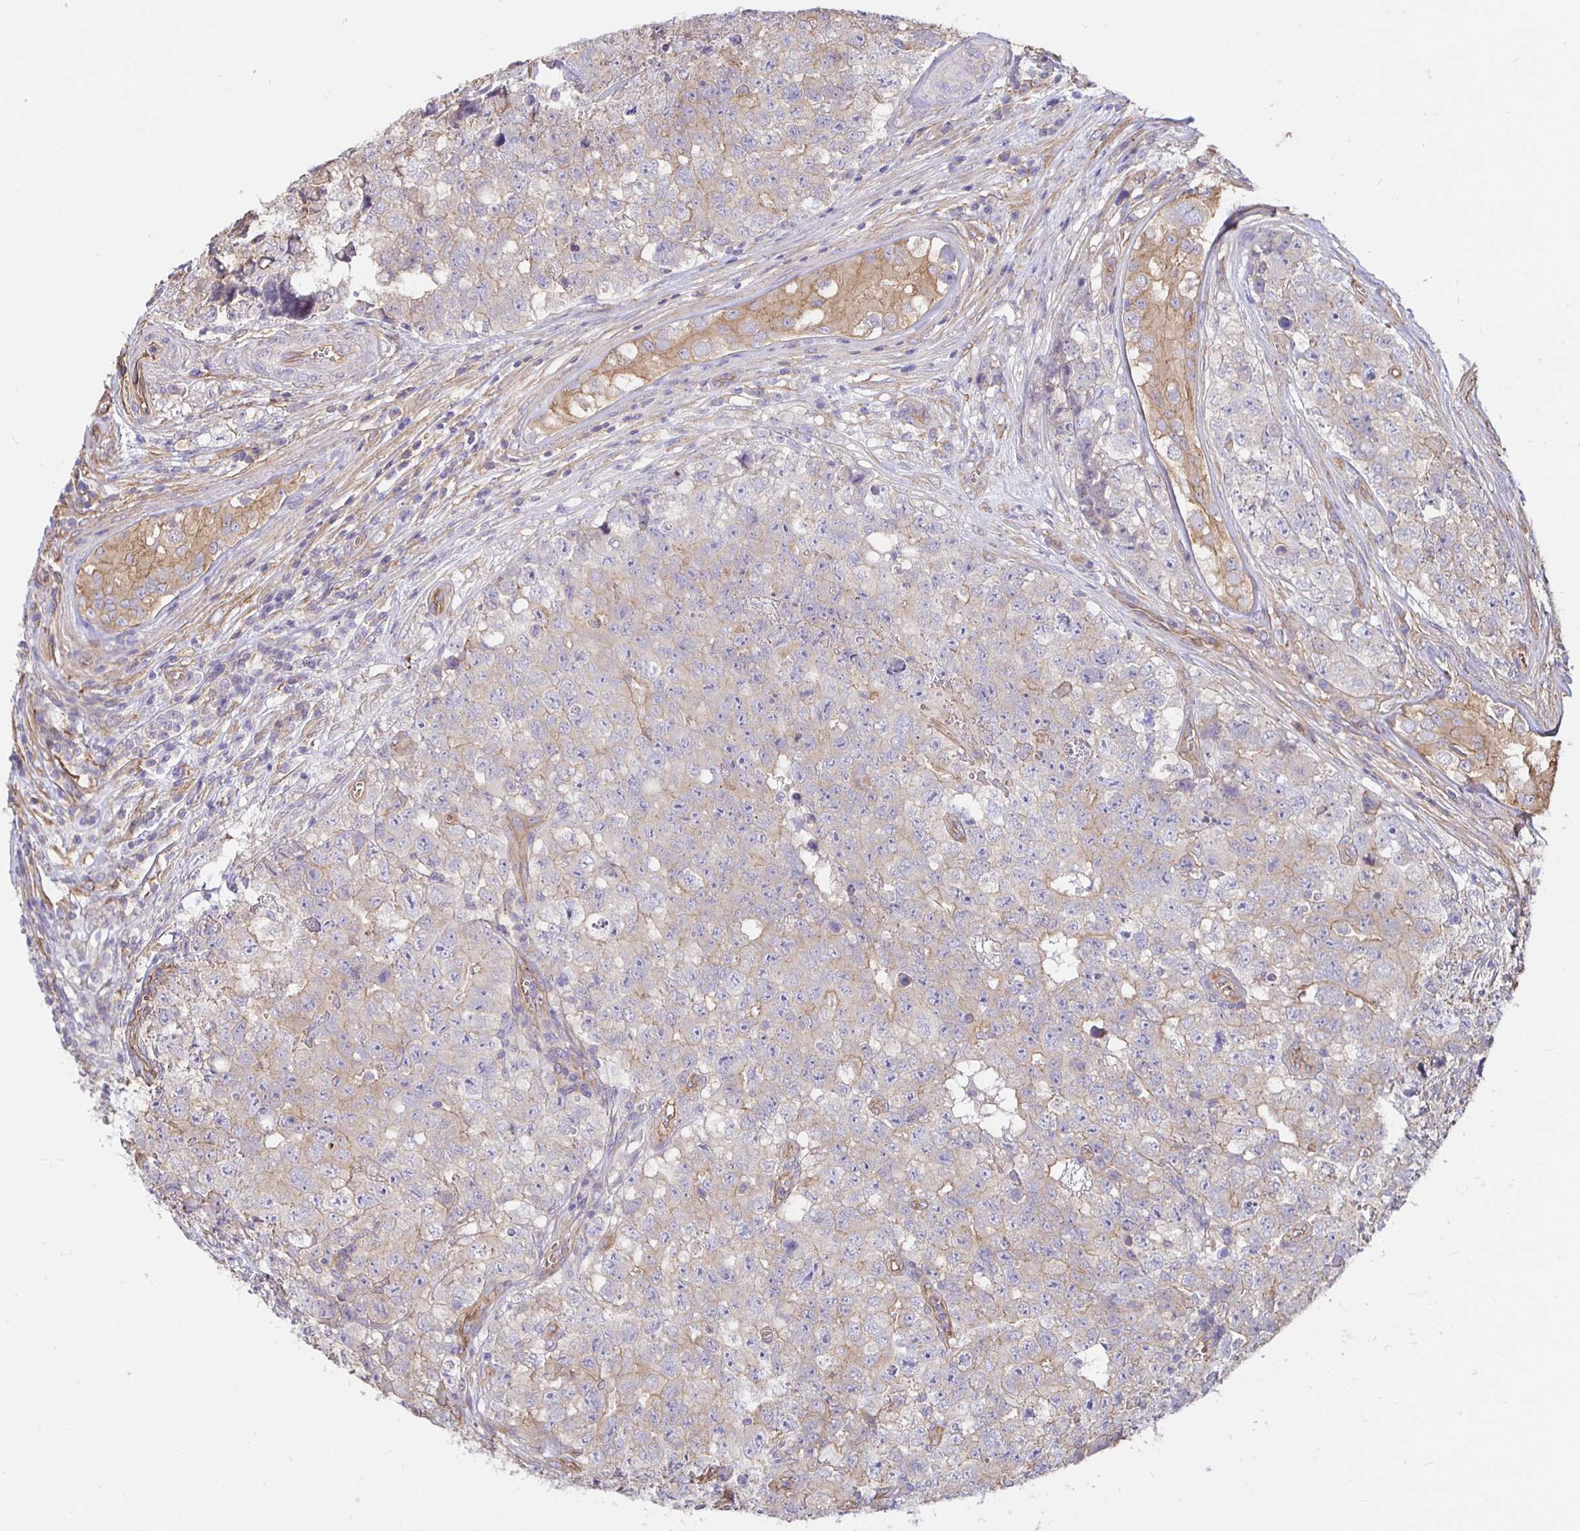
{"staining": {"intensity": "weak", "quantity": "<25%", "location": "cytoplasmic/membranous"}, "tissue": "testis cancer", "cell_type": "Tumor cells", "image_type": "cancer", "snomed": [{"axis": "morphology", "description": "Carcinoma, Embryonal, NOS"}, {"axis": "topography", "description": "Testis"}], "caption": "The image displays no staining of tumor cells in testis embryonal carcinoma.", "gene": "ARHGEF39", "patient": {"sex": "male", "age": 18}}